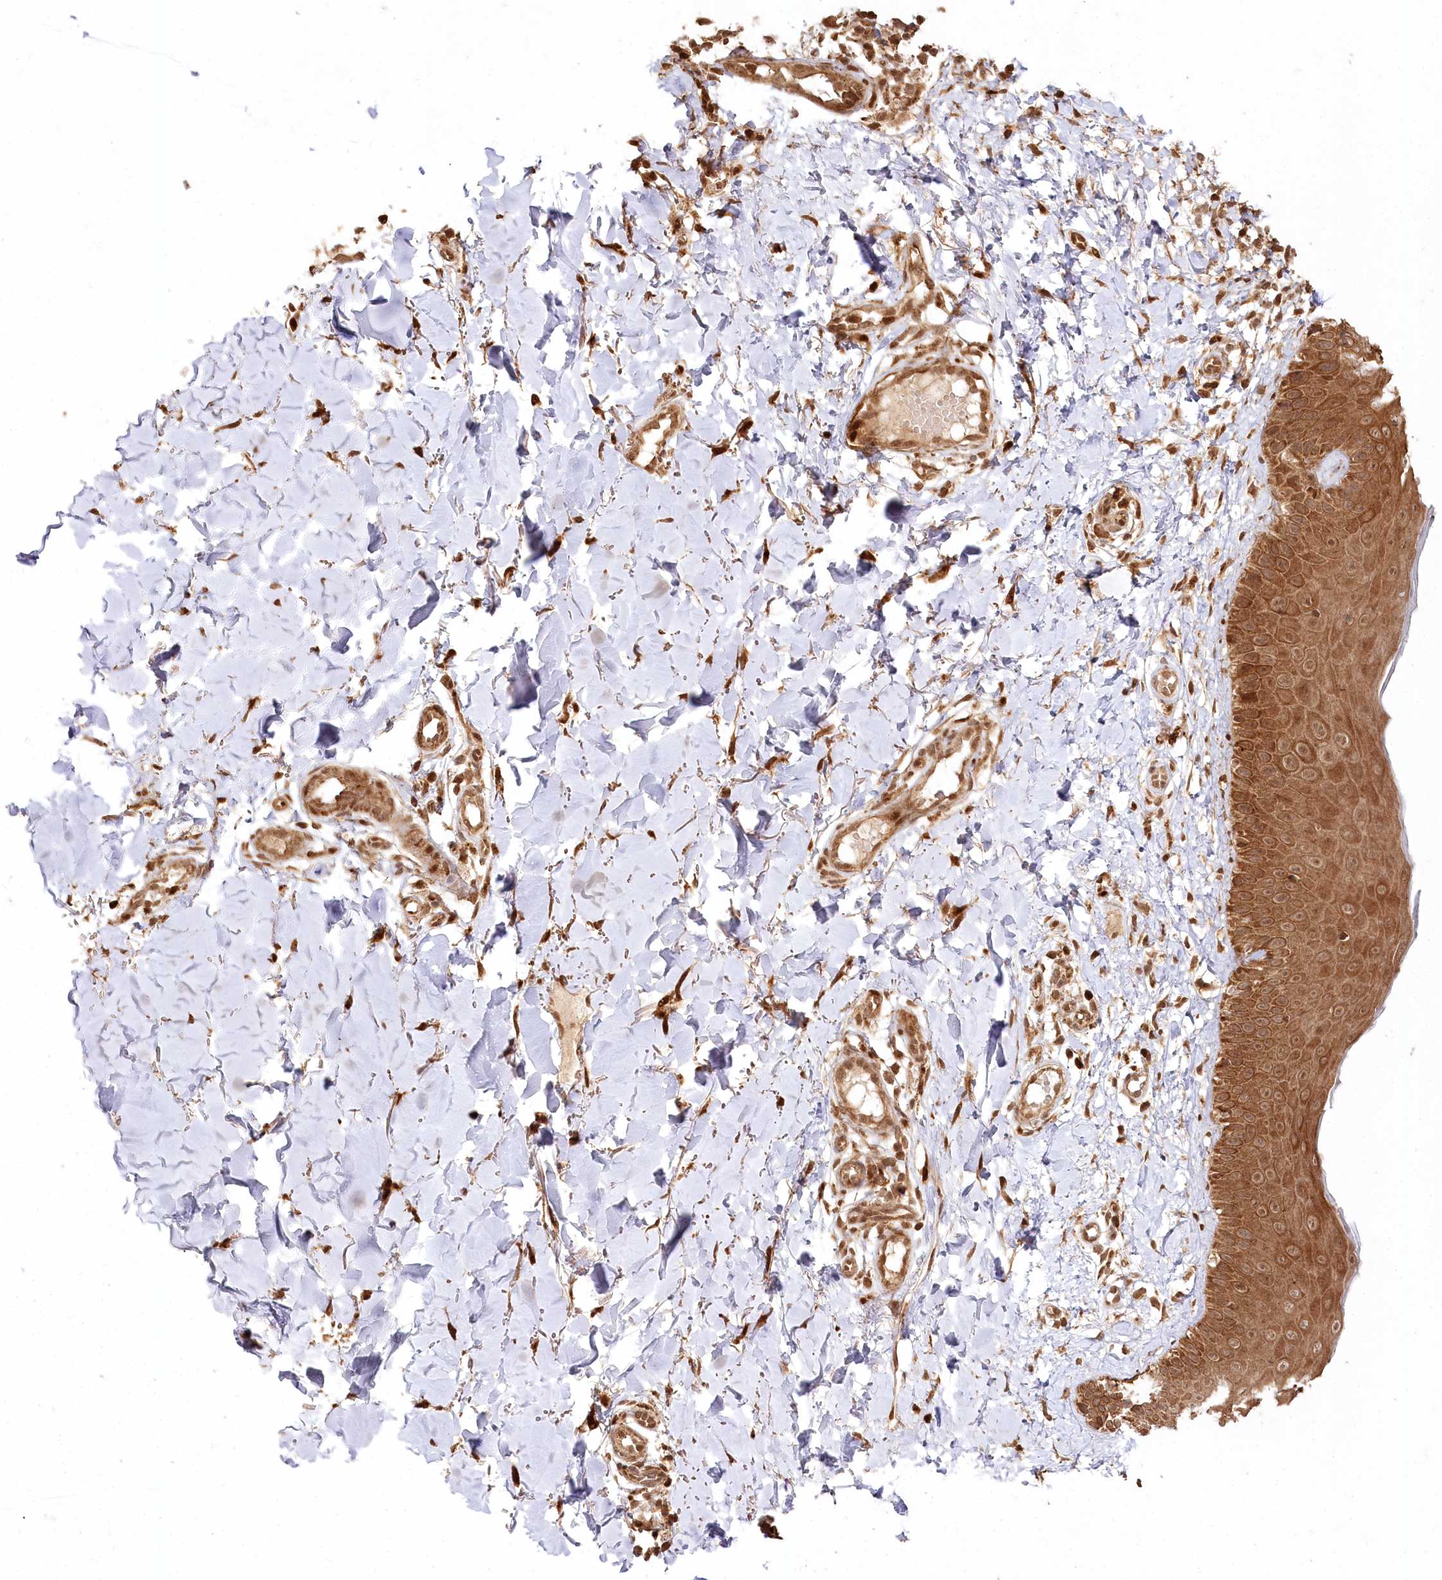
{"staining": {"intensity": "strong", "quantity": ">75%", "location": "cytoplasmic/membranous,nuclear"}, "tissue": "skin", "cell_type": "Fibroblasts", "image_type": "normal", "snomed": [{"axis": "morphology", "description": "Normal tissue, NOS"}, {"axis": "topography", "description": "Skin"}], "caption": "Benign skin reveals strong cytoplasmic/membranous,nuclear staining in about >75% of fibroblasts, visualized by immunohistochemistry. (Brightfield microscopy of DAB IHC at high magnification).", "gene": "ULK2", "patient": {"sex": "male", "age": 52}}